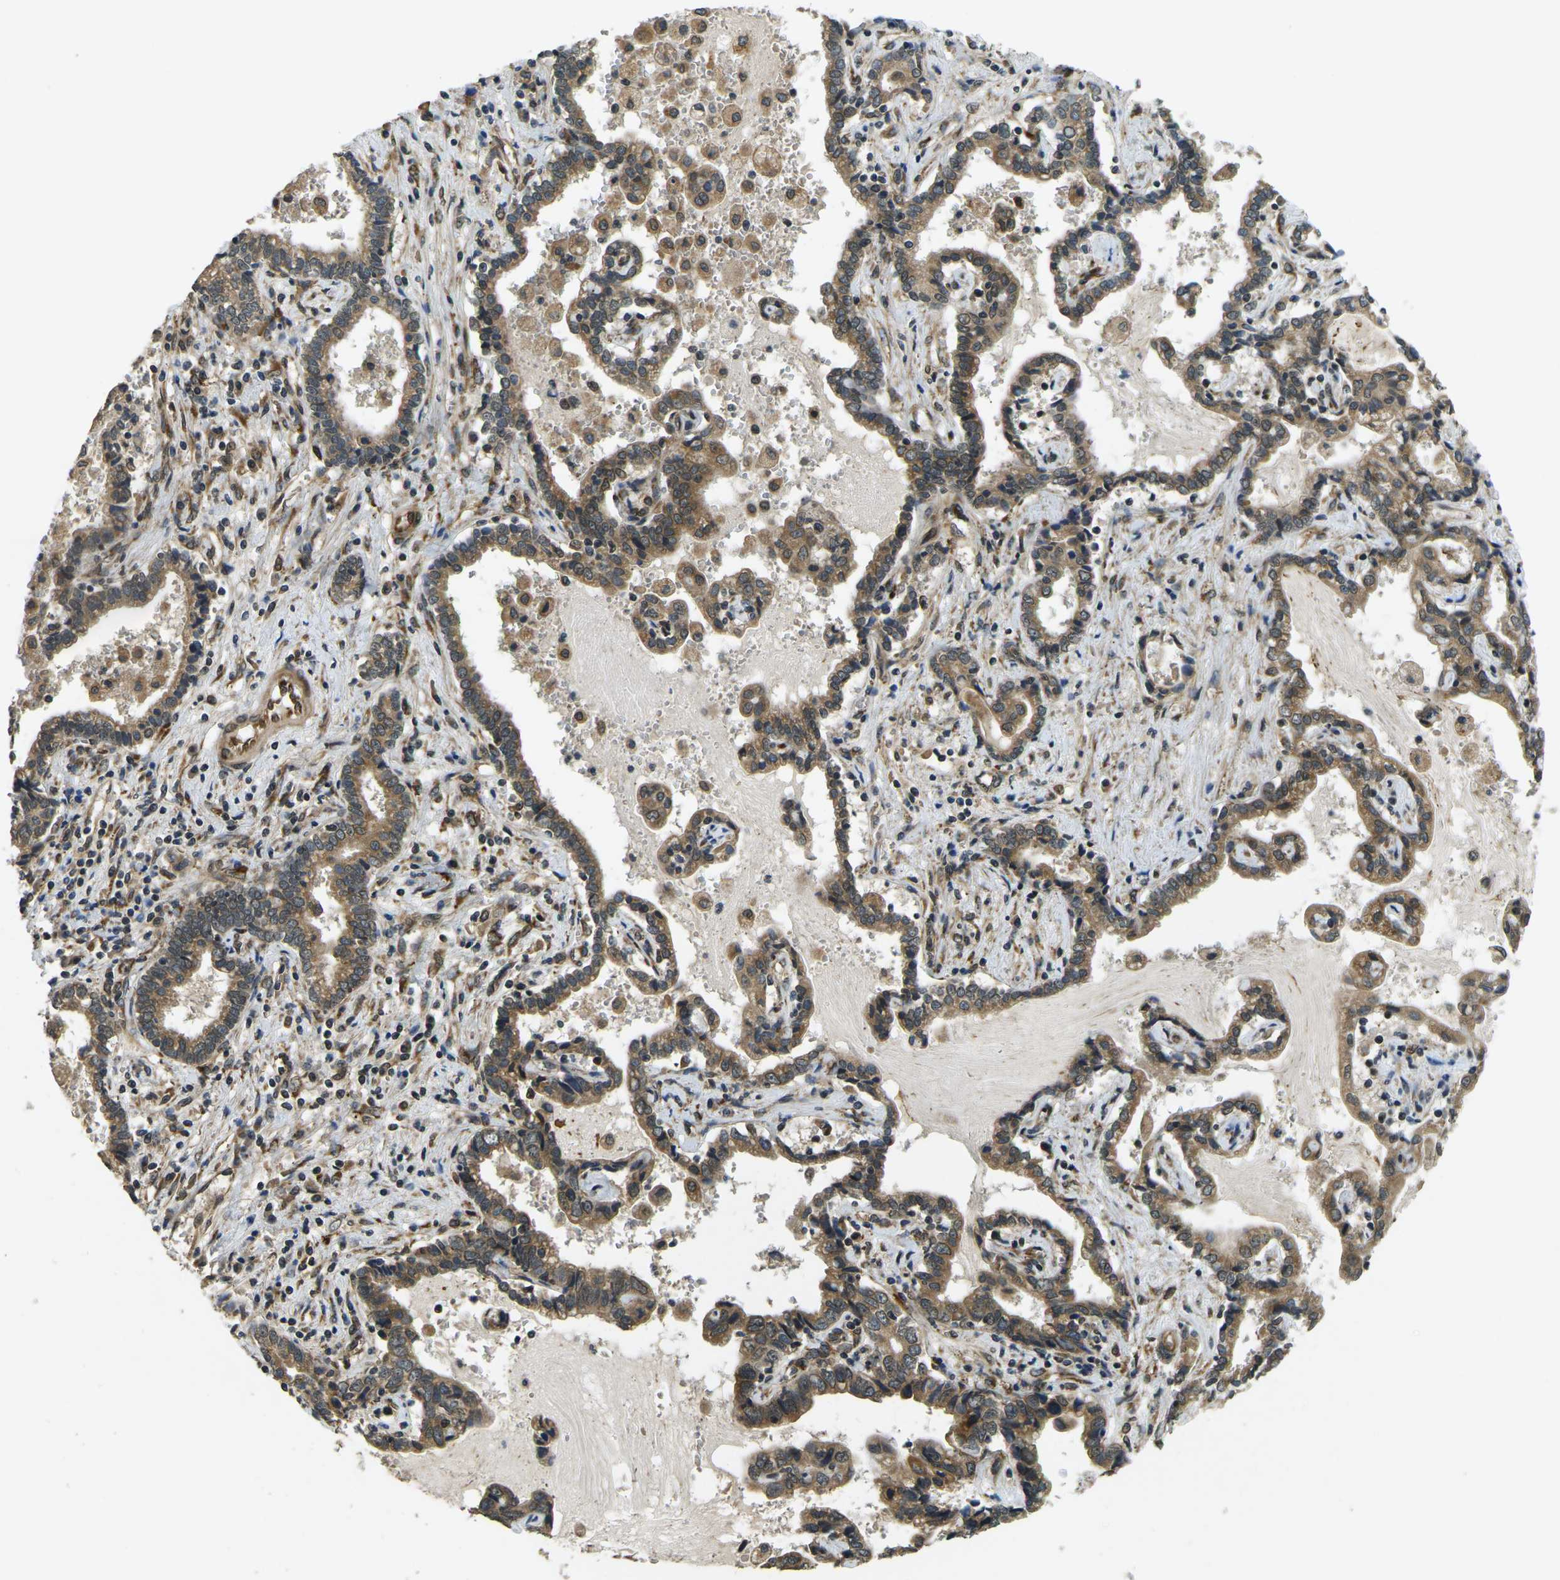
{"staining": {"intensity": "moderate", "quantity": ">75%", "location": "cytoplasmic/membranous"}, "tissue": "liver cancer", "cell_type": "Tumor cells", "image_type": "cancer", "snomed": [{"axis": "morphology", "description": "Cholangiocarcinoma"}, {"axis": "topography", "description": "Liver"}], "caption": "Immunohistochemical staining of human liver cancer (cholangiocarcinoma) displays medium levels of moderate cytoplasmic/membranous expression in approximately >75% of tumor cells.", "gene": "FUT11", "patient": {"sex": "male", "age": 57}}